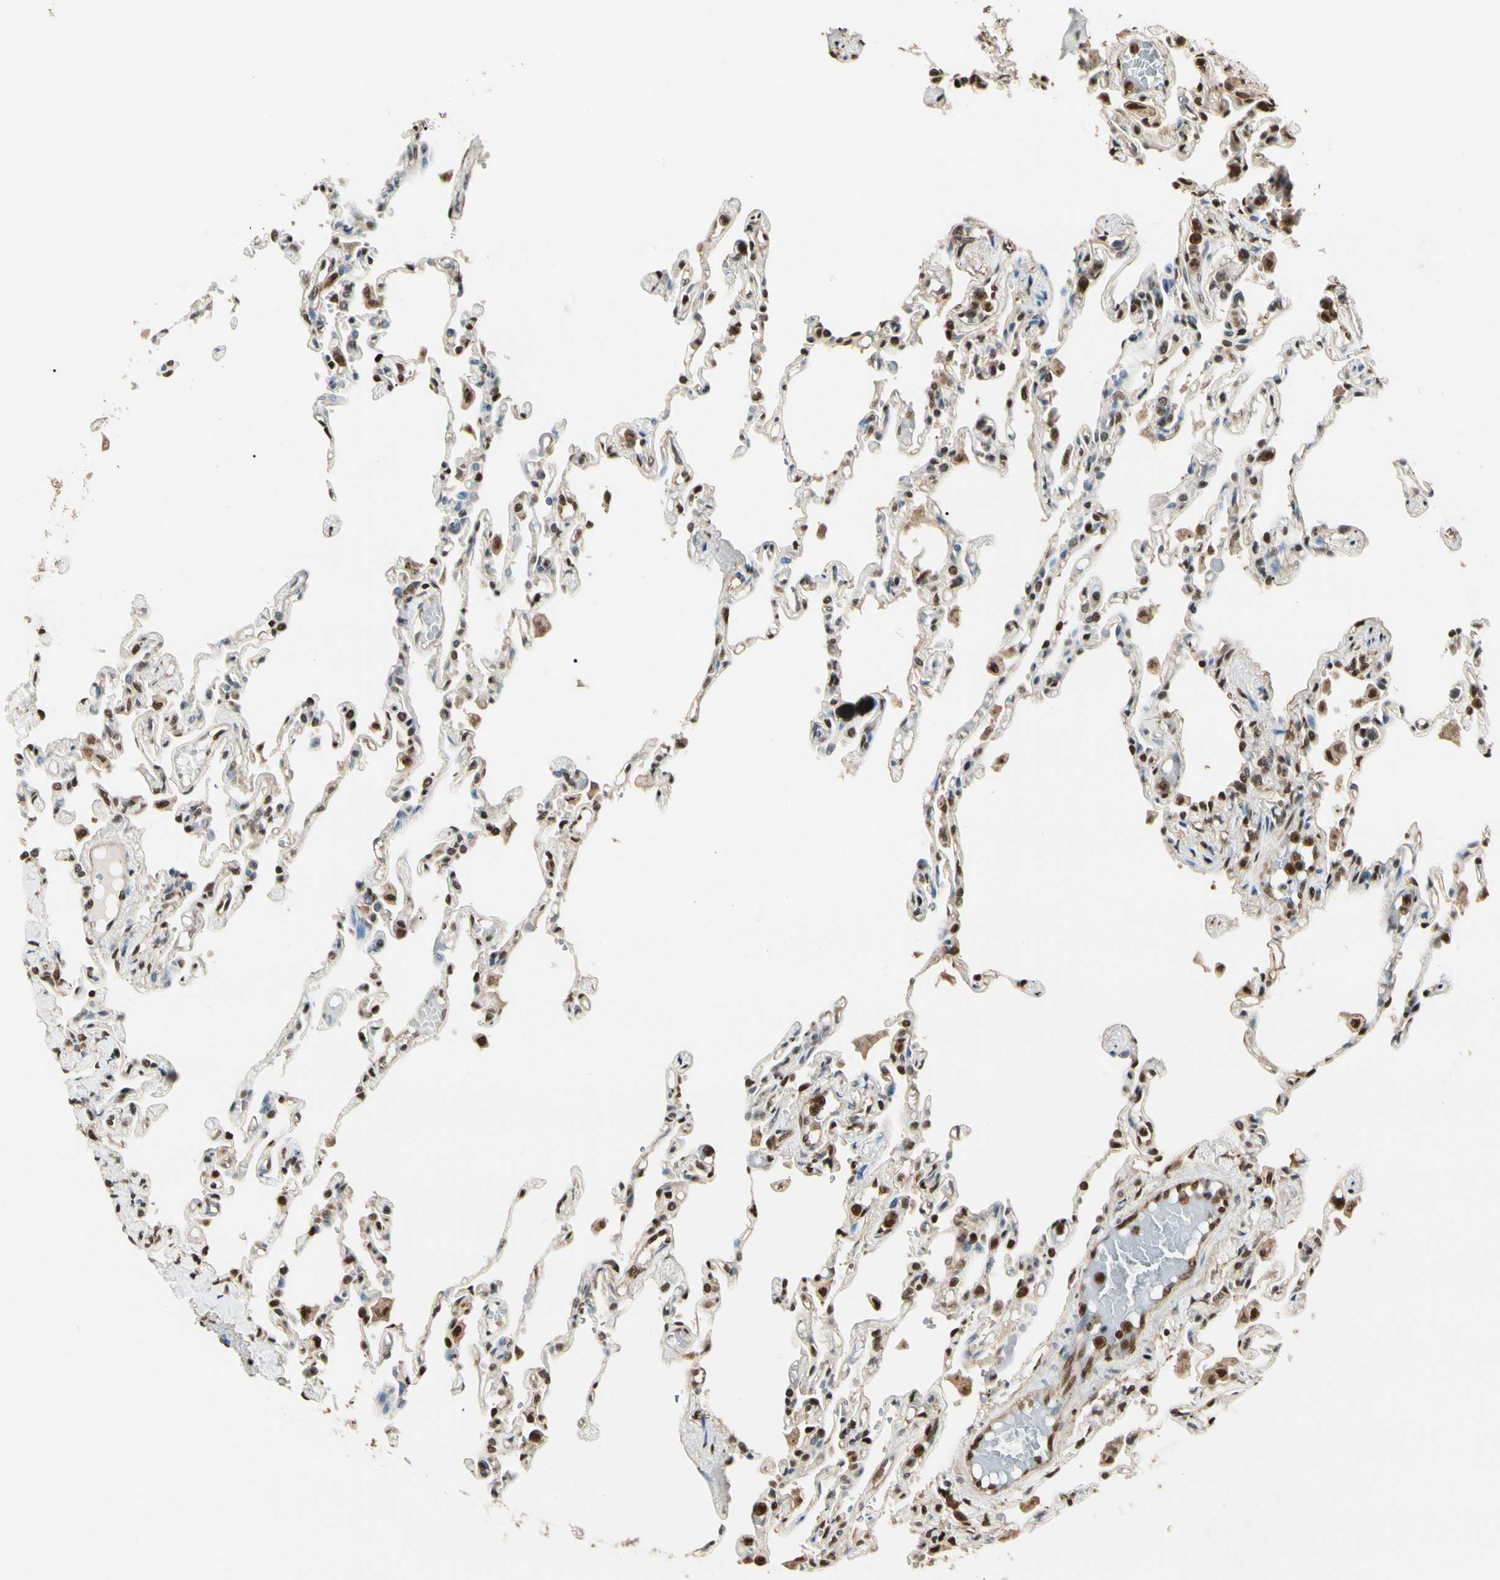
{"staining": {"intensity": "moderate", "quantity": "25%-75%", "location": "cytoplasmic/membranous,nuclear"}, "tissue": "lung", "cell_type": "Alveolar cells", "image_type": "normal", "snomed": [{"axis": "morphology", "description": "Normal tissue, NOS"}, {"axis": "topography", "description": "Lung"}], "caption": "Immunohistochemistry micrograph of benign lung: lung stained using immunohistochemistry exhibits medium levels of moderate protein expression localized specifically in the cytoplasmic/membranous,nuclear of alveolar cells, appearing as a cytoplasmic/membranous,nuclear brown color.", "gene": "PNCK", "patient": {"sex": "male", "age": 21}}